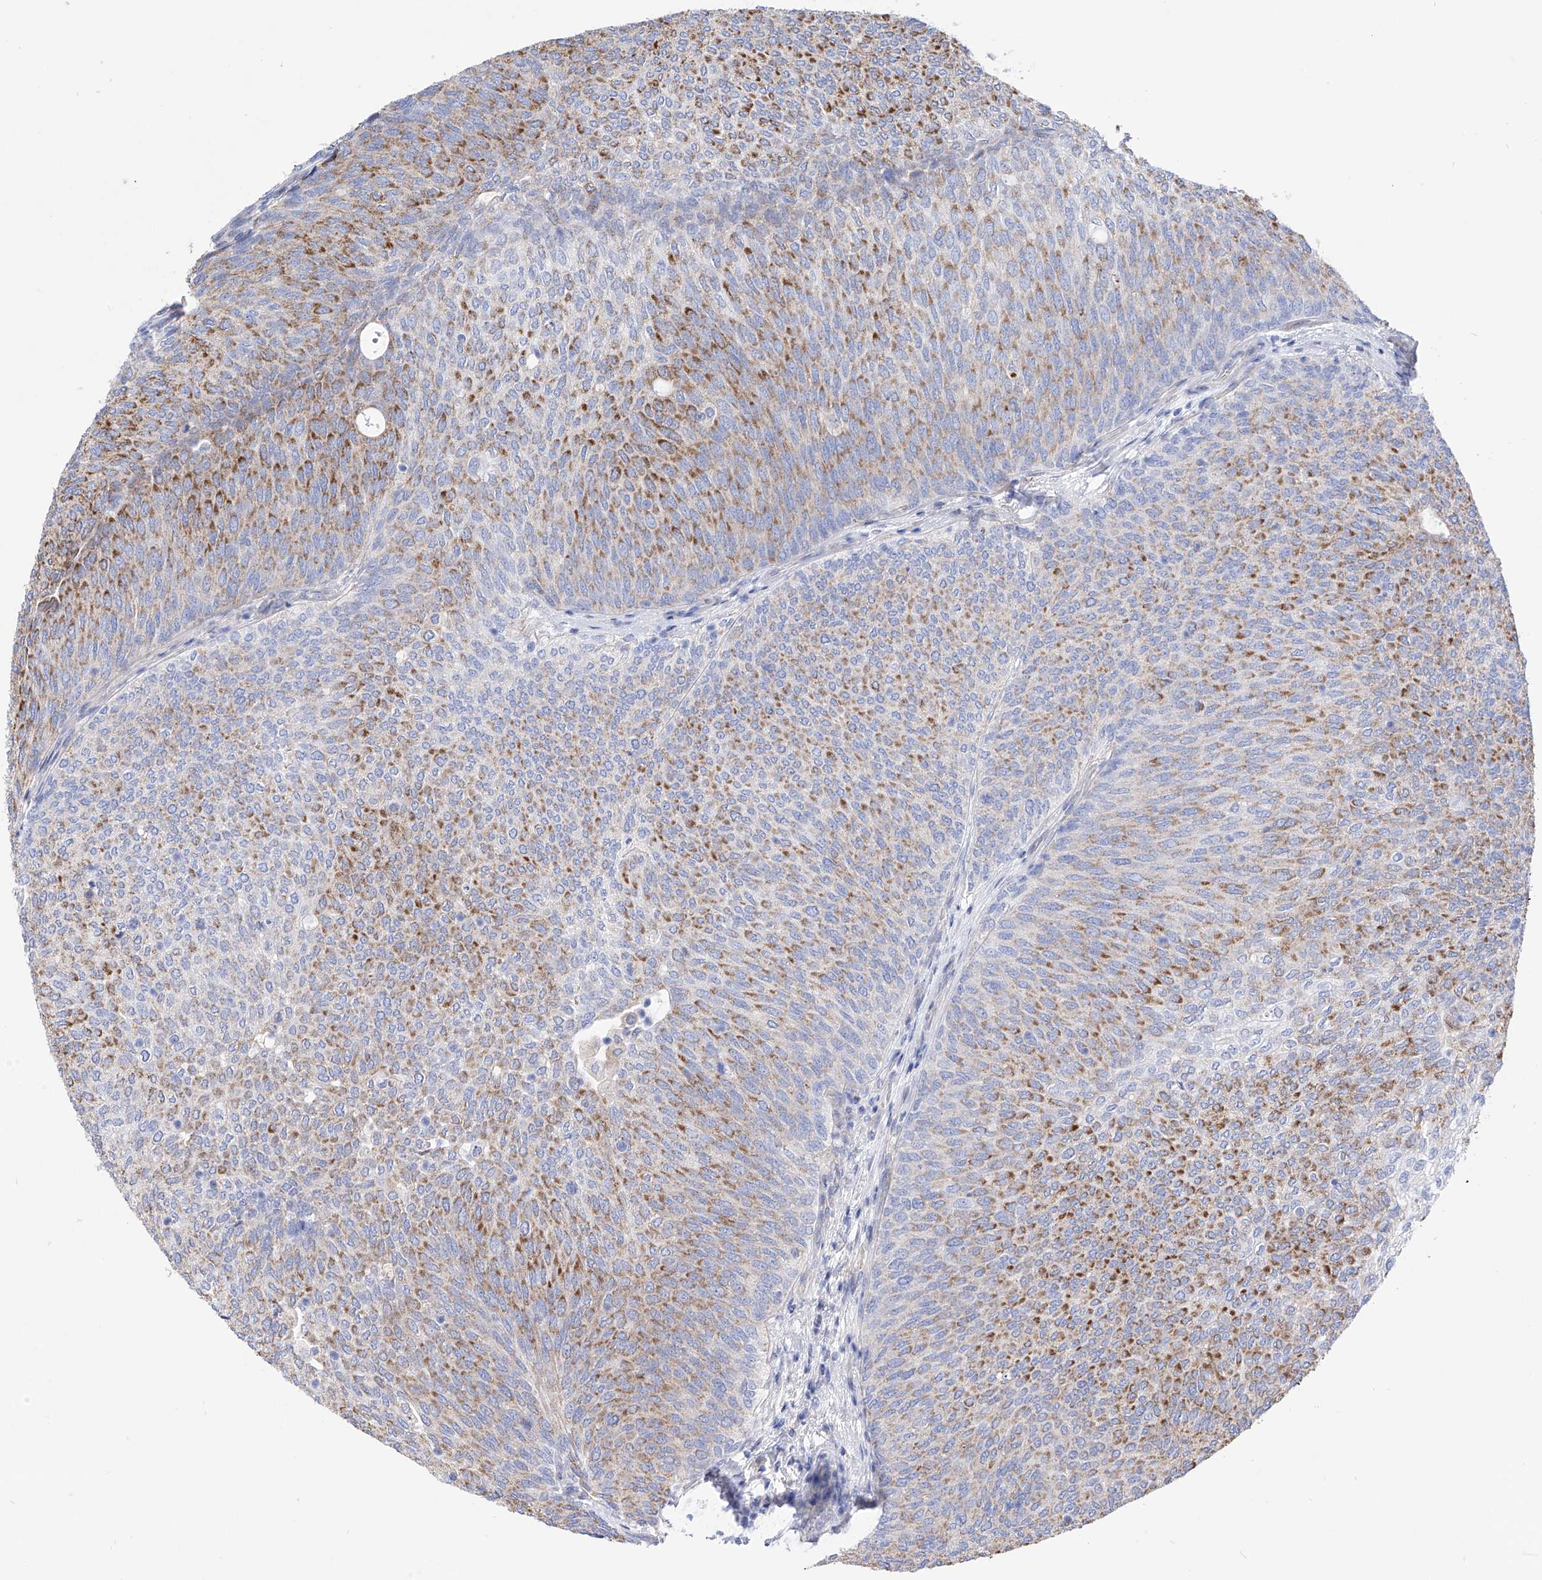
{"staining": {"intensity": "moderate", "quantity": "25%-75%", "location": "cytoplasmic/membranous"}, "tissue": "urothelial cancer", "cell_type": "Tumor cells", "image_type": "cancer", "snomed": [{"axis": "morphology", "description": "Urothelial carcinoma, Low grade"}, {"axis": "topography", "description": "Urinary bladder"}], "caption": "Urothelial cancer stained with a protein marker reveals moderate staining in tumor cells.", "gene": "ZNF653", "patient": {"sex": "female", "age": 79}}